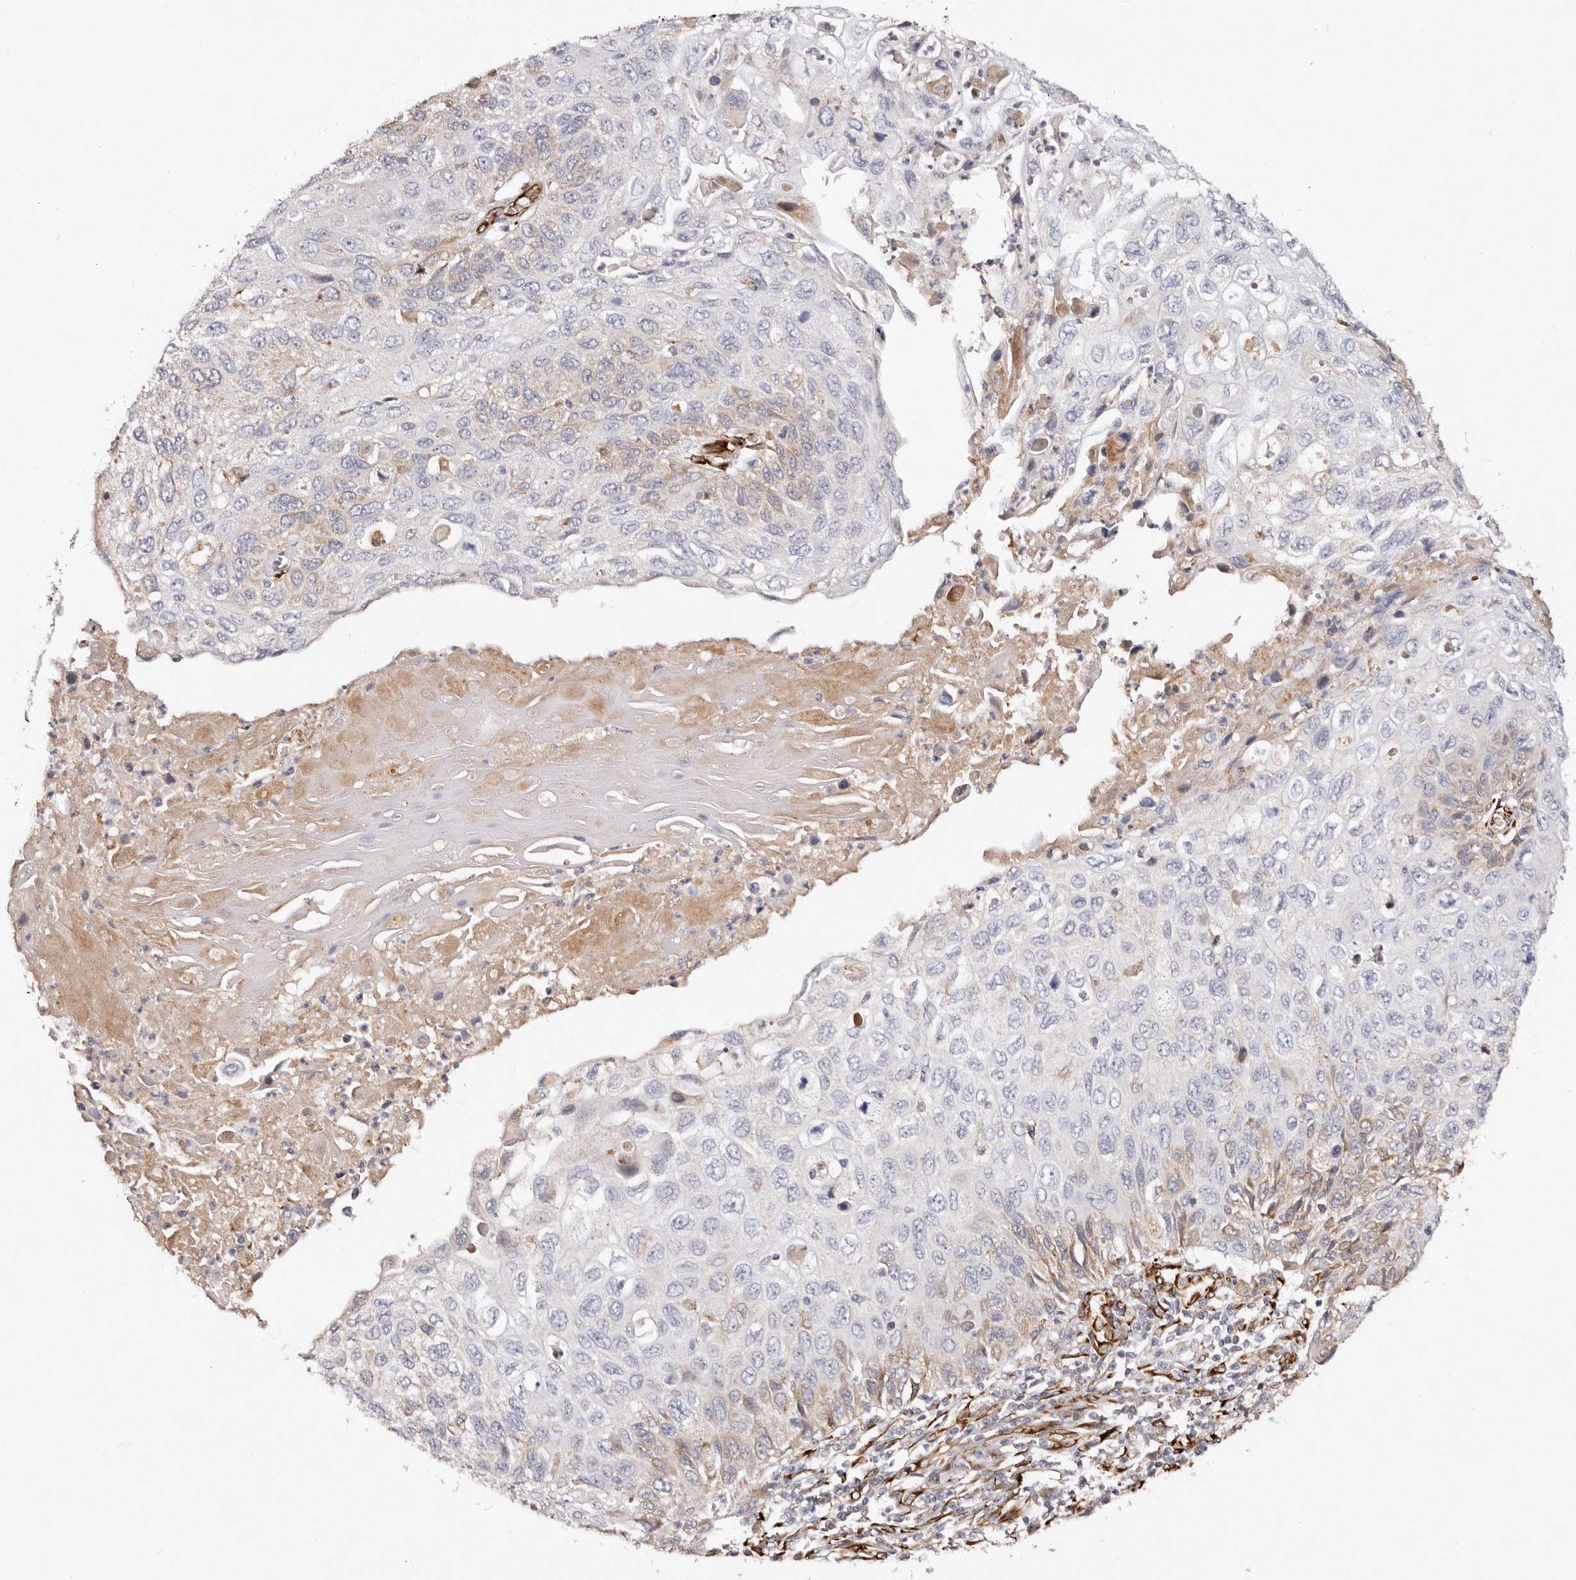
{"staining": {"intensity": "weak", "quantity": "<25%", "location": "cytoplasmic/membranous"}, "tissue": "cervical cancer", "cell_type": "Tumor cells", "image_type": "cancer", "snomed": [{"axis": "morphology", "description": "Squamous cell carcinoma, NOS"}, {"axis": "topography", "description": "Cervix"}], "caption": "Photomicrograph shows no protein staining in tumor cells of squamous cell carcinoma (cervical) tissue.", "gene": "SERPINH1", "patient": {"sex": "female", "age": 70}}